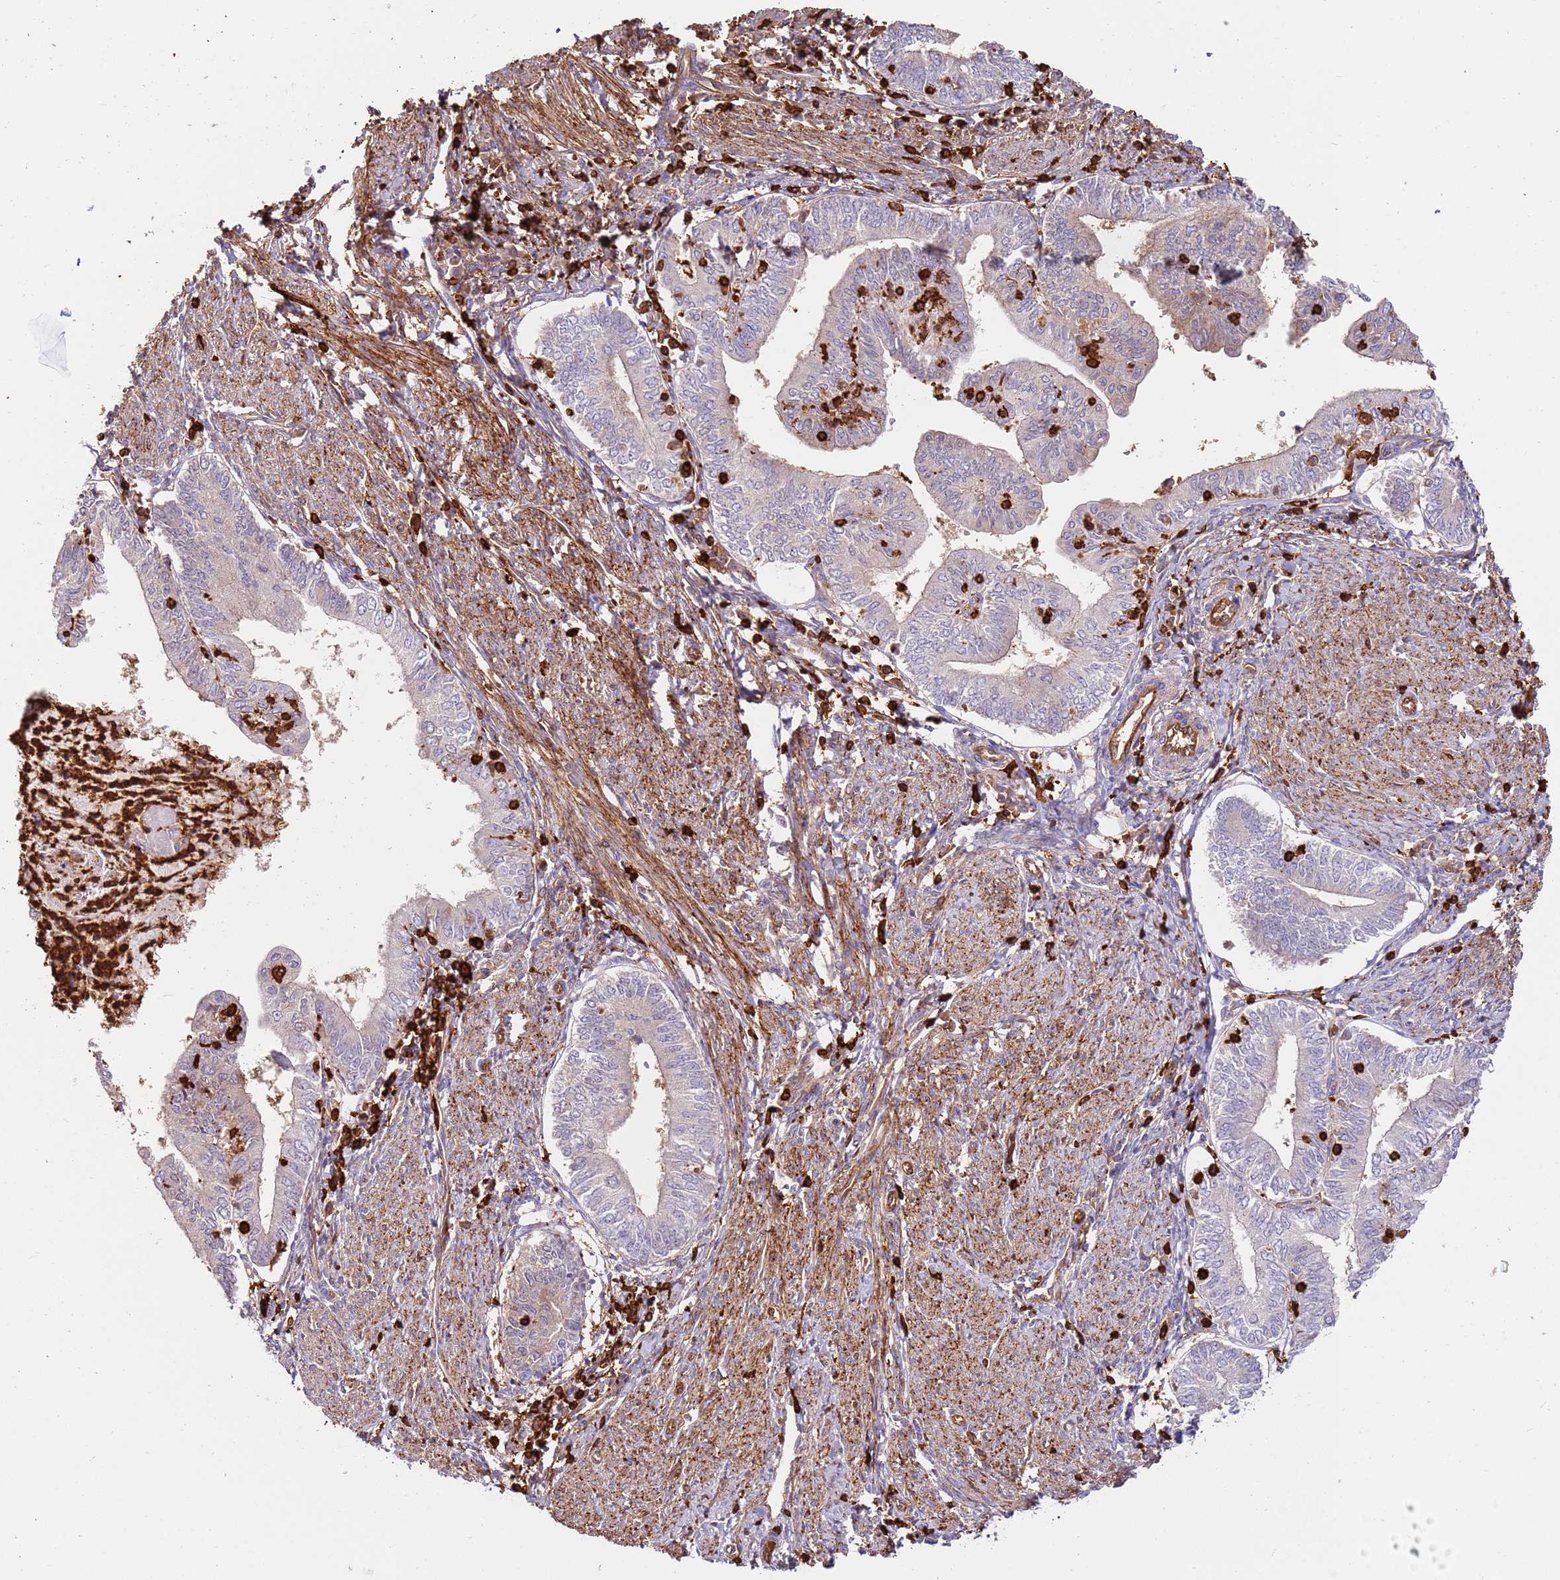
{"staining": {"intensity": "weak", "quantity": "25%-75%", "location": "cytoplasmic/membranous"}, "tissue": "endometrial cancer", "cell_type": "Tumor cells", "image_type": "cancer", "snomed": [{"axis": "morphology", "description": "Adenocarcinoma, NOS"}, {"axis": "topography", "description": "Endometrium"}], "caption": "Endometrial cancer (adenocarcinoma) stained with DAB immunohistochemistry (IHC) shows low levels of weak cytoplasmic/membranous positivity in approximately 25%-75% of tumor cells. (DAB (3,3'-diaminobenzidine) IHC with brightfield microscopy, high magnification).", "gene": "OR6P1", "patient": {"sex": "female", "age": 66}}